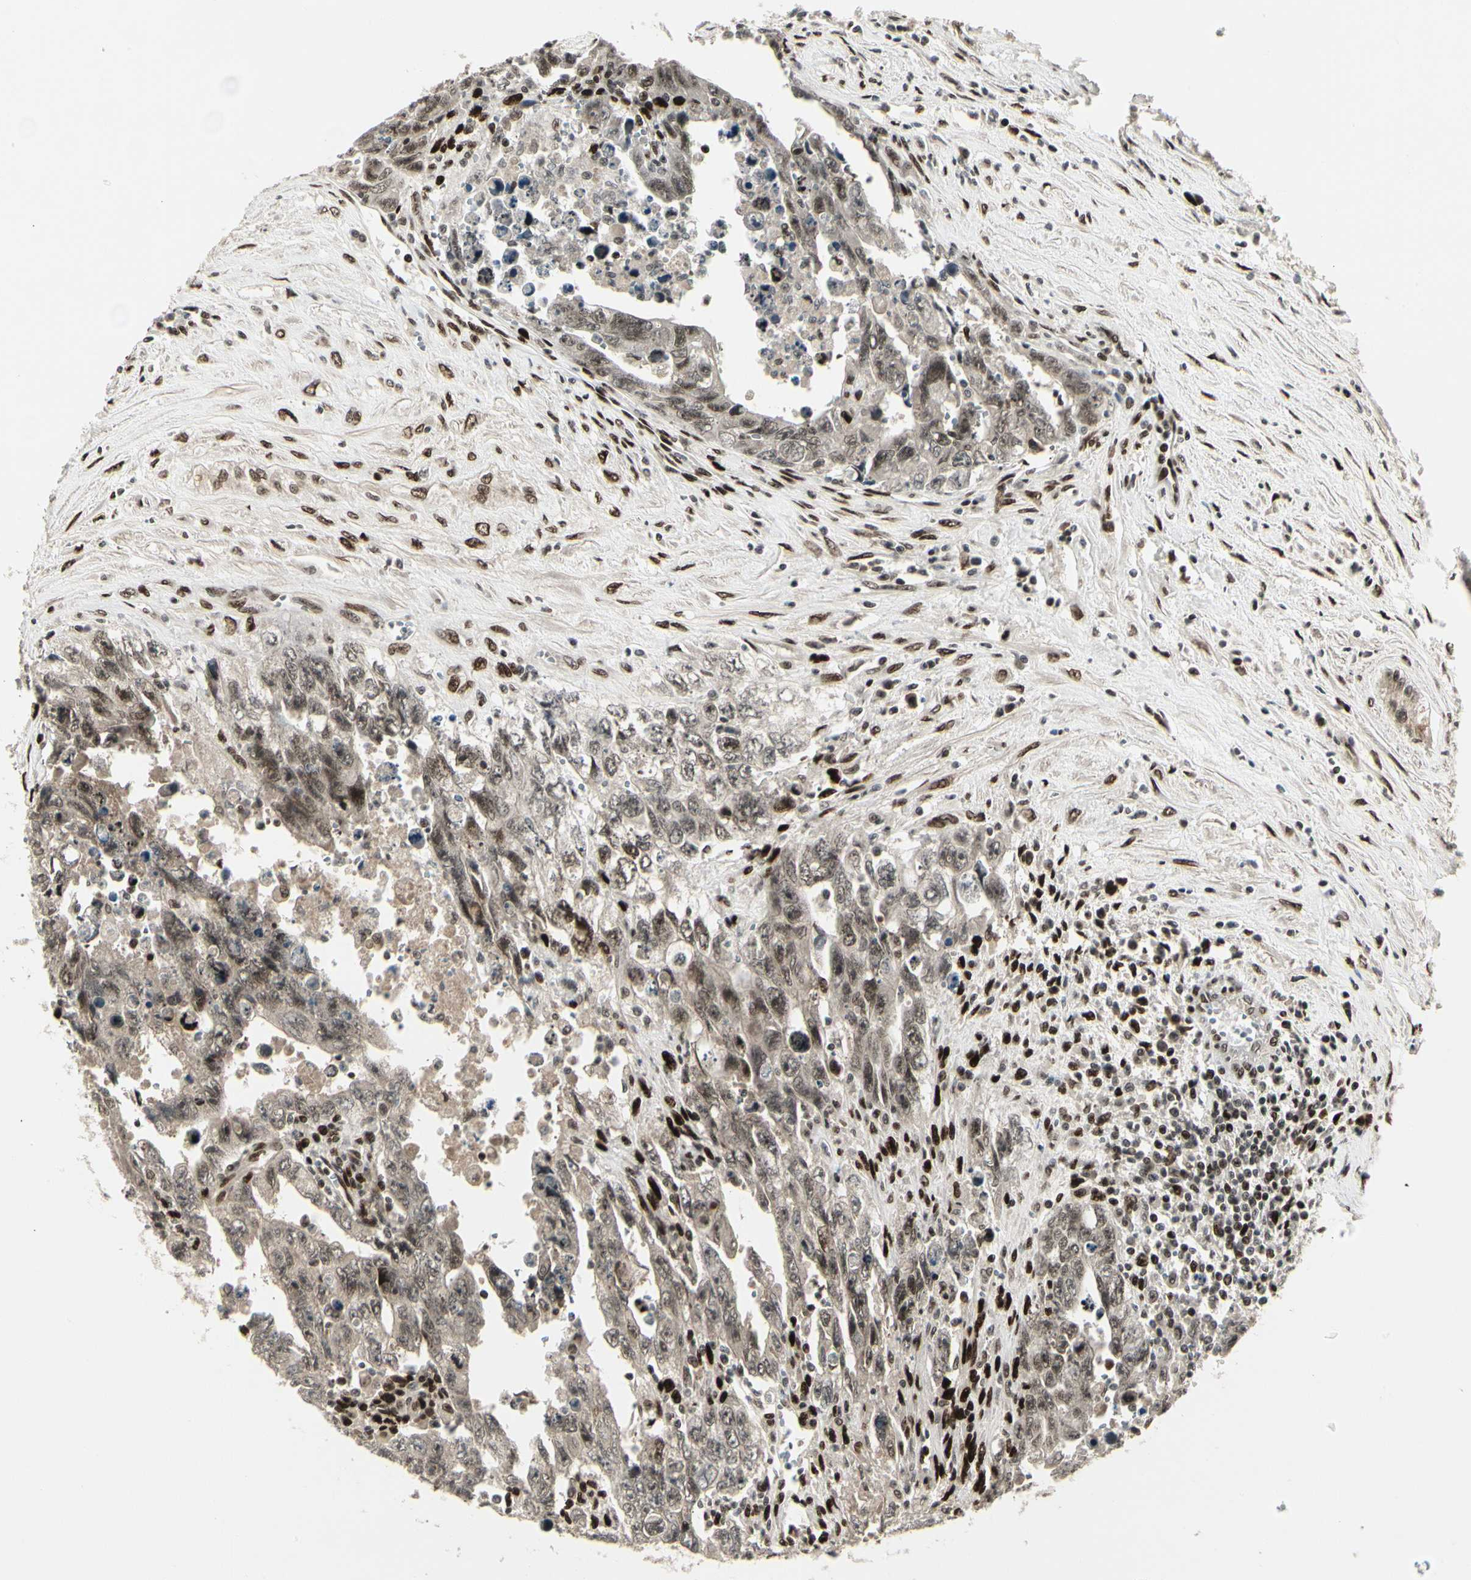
{"staining": {"intensity": "moderate", "quantity": ">75%", "location": "nuclear"}, "tissue": "testis cancer", "cell_type": "Tumor cells", "image_type": "cancer", "snomed": [{"axis": "morphology", "description": "Carcinoma, Embryonal, NOS"}, {"axis": "topography", "description": "Testis"}], "caption": "Immunohistochemistry (IHC) micrograph of neoplastic tissue: testis embryonal carcinoma stained using immunohistochemistry demonstrates medium levels of moderate protein expression localized specifically in the nuclear of tumor cells, appearing as a nuclear brown color.", "gene": "FOXJ2", "patient": {"sex": "male", "age": 28}}